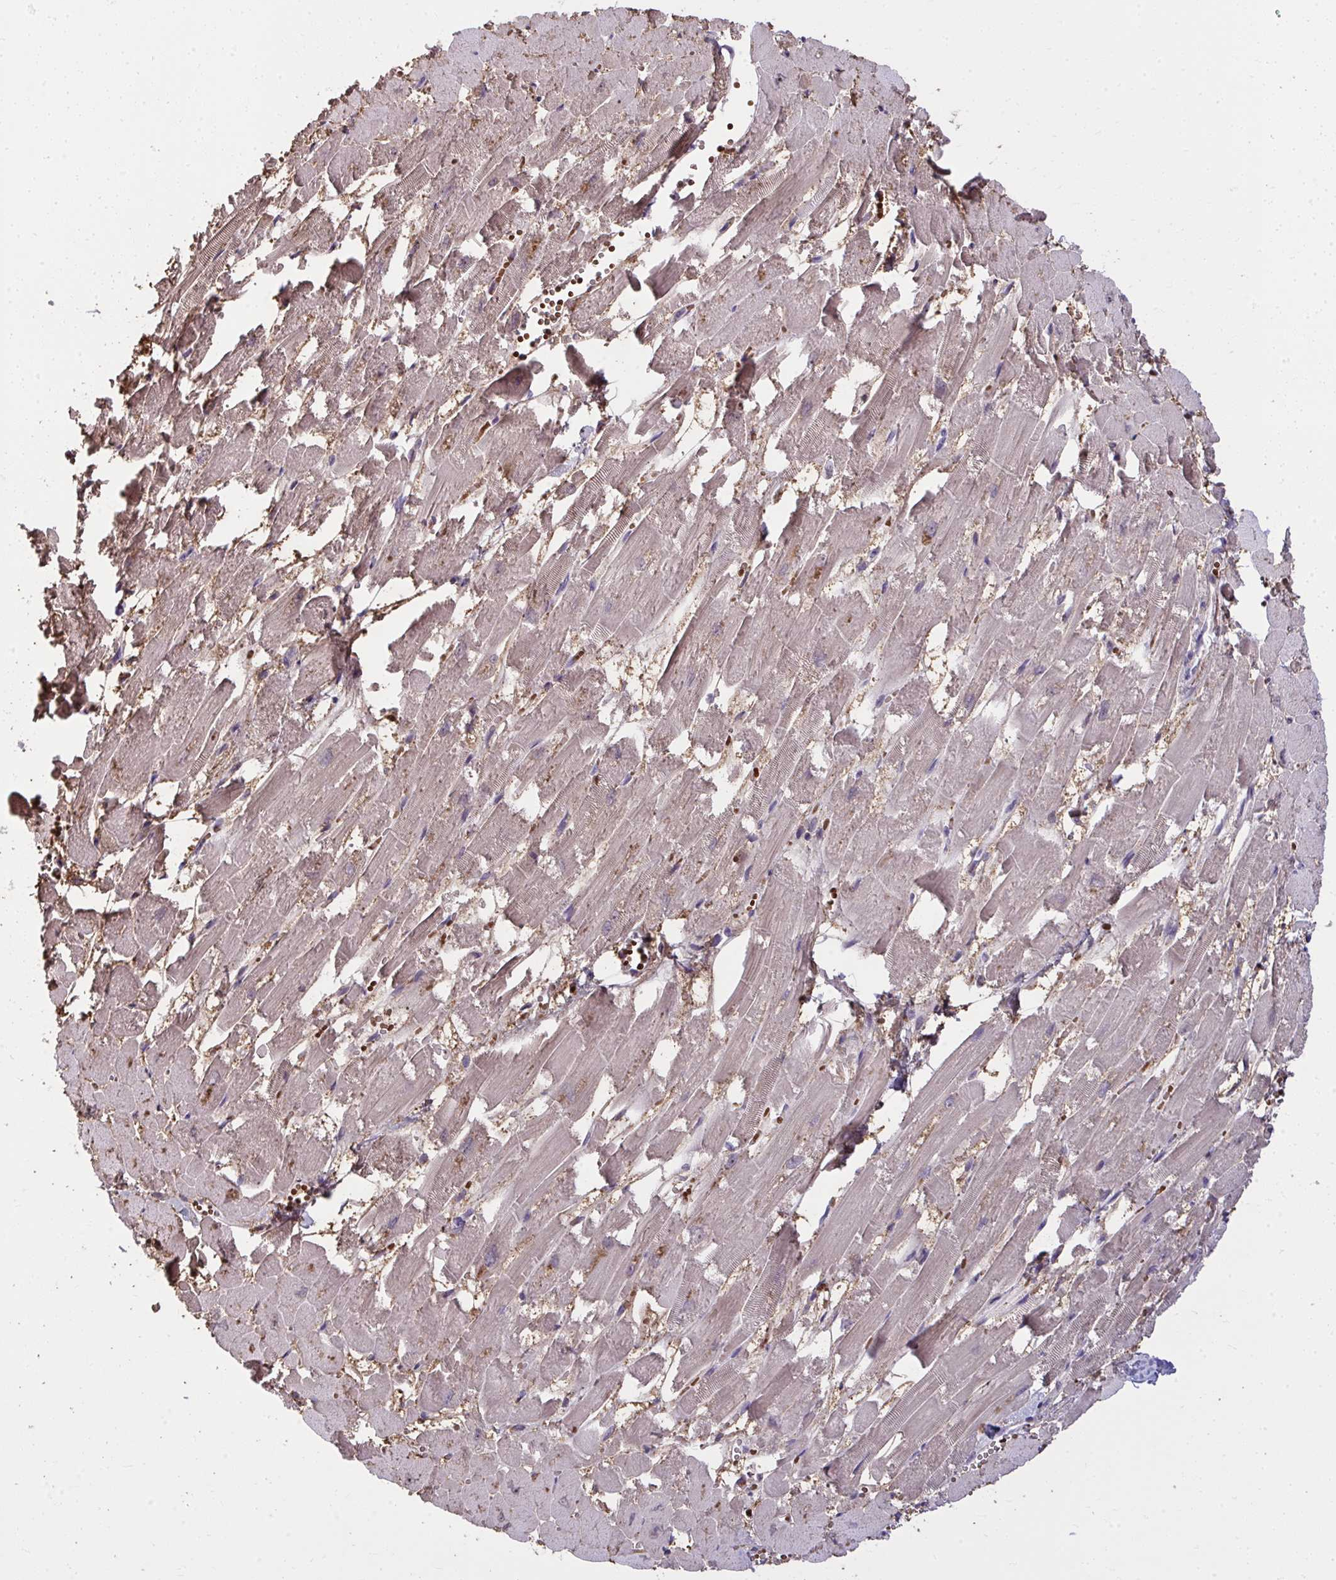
{"staining": {"intensity": "moderate", "quantity": "25%-75%", "location": "cytoplasmic/membranous"}, "tissue": "heart muscle", "cell_type": "Cardiomyocytes", "image_type": "normal", "snomed": [{"axis": "morphology", "description": "Normal tissue, NOS"}, {"axis": "topography", "description": "Heart"}], "caption": "Immunohistochemistry histopathology image of benign heart muscle stained for a protein (brown), which displays medium levels of moderate cytoplasmic/membranous positivity in approximately 25%-75% of cardiomyocytes.", "gene": "SLC14A1", "patient": {"sex": "female", "age": 52}}